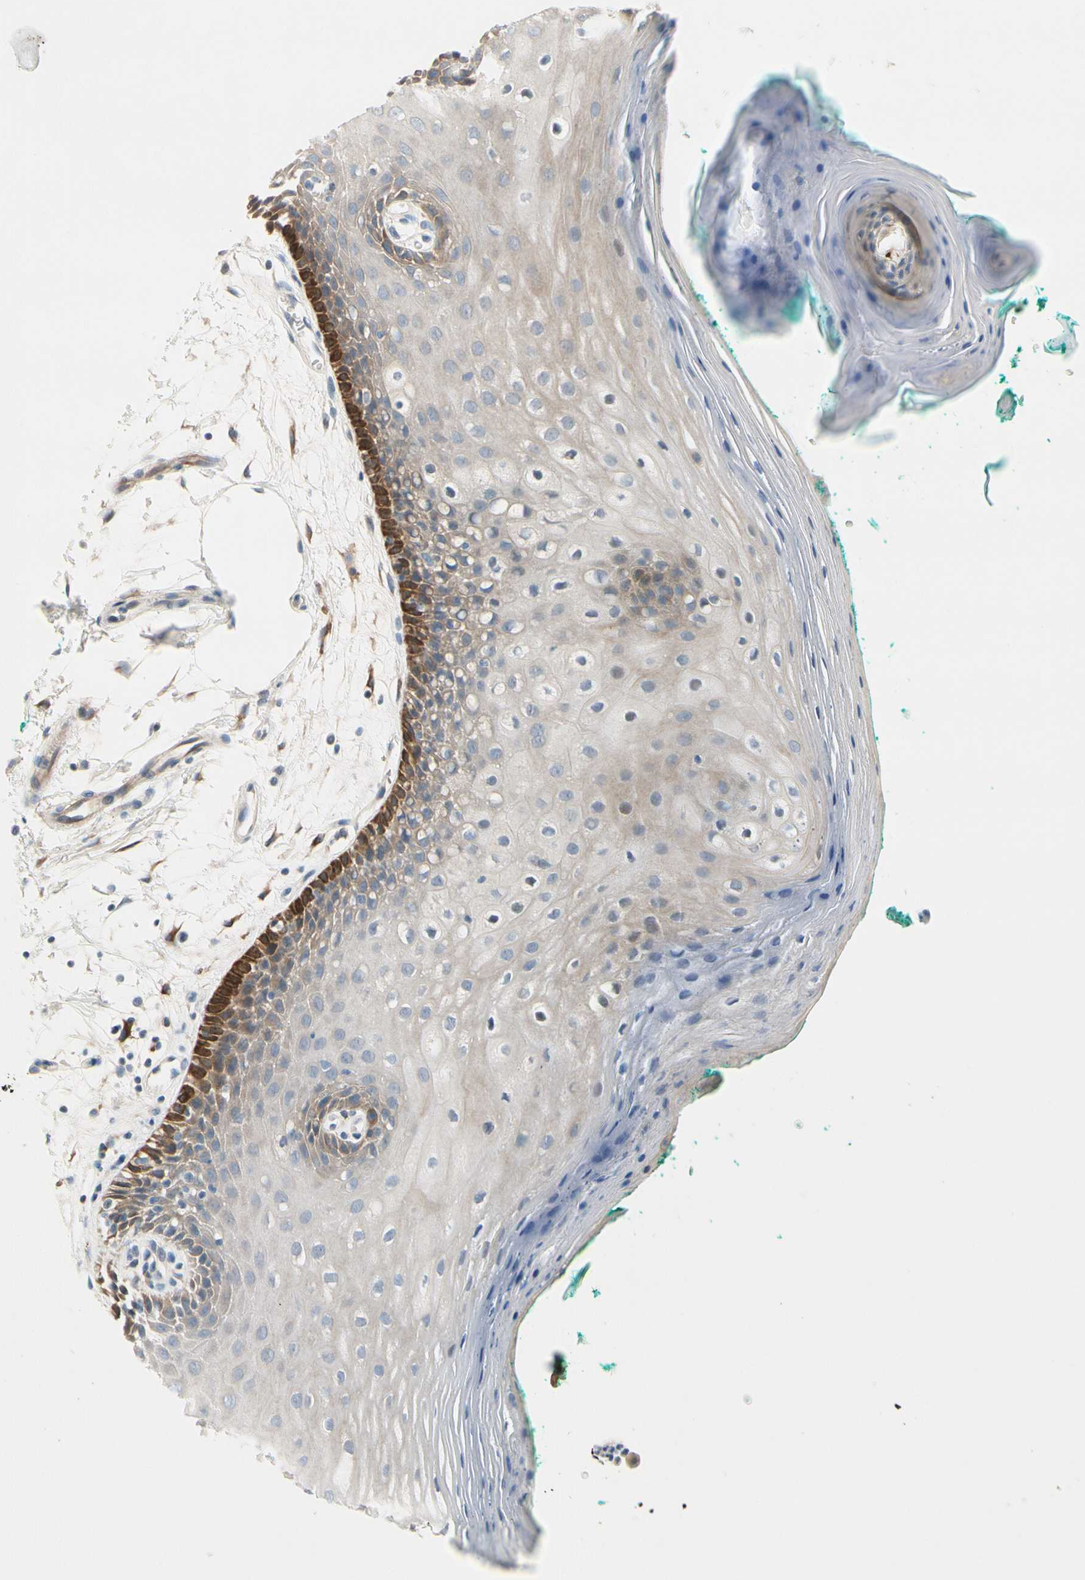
{"staining": {"intensity": "strong", "quantity": "<25%", "location": "cytoplasmic/membranous"}, "tissue": "oral mucosa", "cell_type": "Squamous epithelial cells", "image_type": "normal", "snomed": [{"axis": "morphology", "description": "Normal tissue, NOS"}, {"axis": "topography", "description": "Skeletal muscle"}, {"axis": "topography", "description": "Oral tissue"}, {"axis": "topography", "description": "Peripheral nerve tissue"}], "caption": "Immunohistochemical staining of unremarkable human oral mucosa displays strong cytoplasmic/membranous protein positivity in approximately <25% of squamous epithelial cells.", "gene": "SLC27A6", "patient": {"sex": "female", "age": 84}}